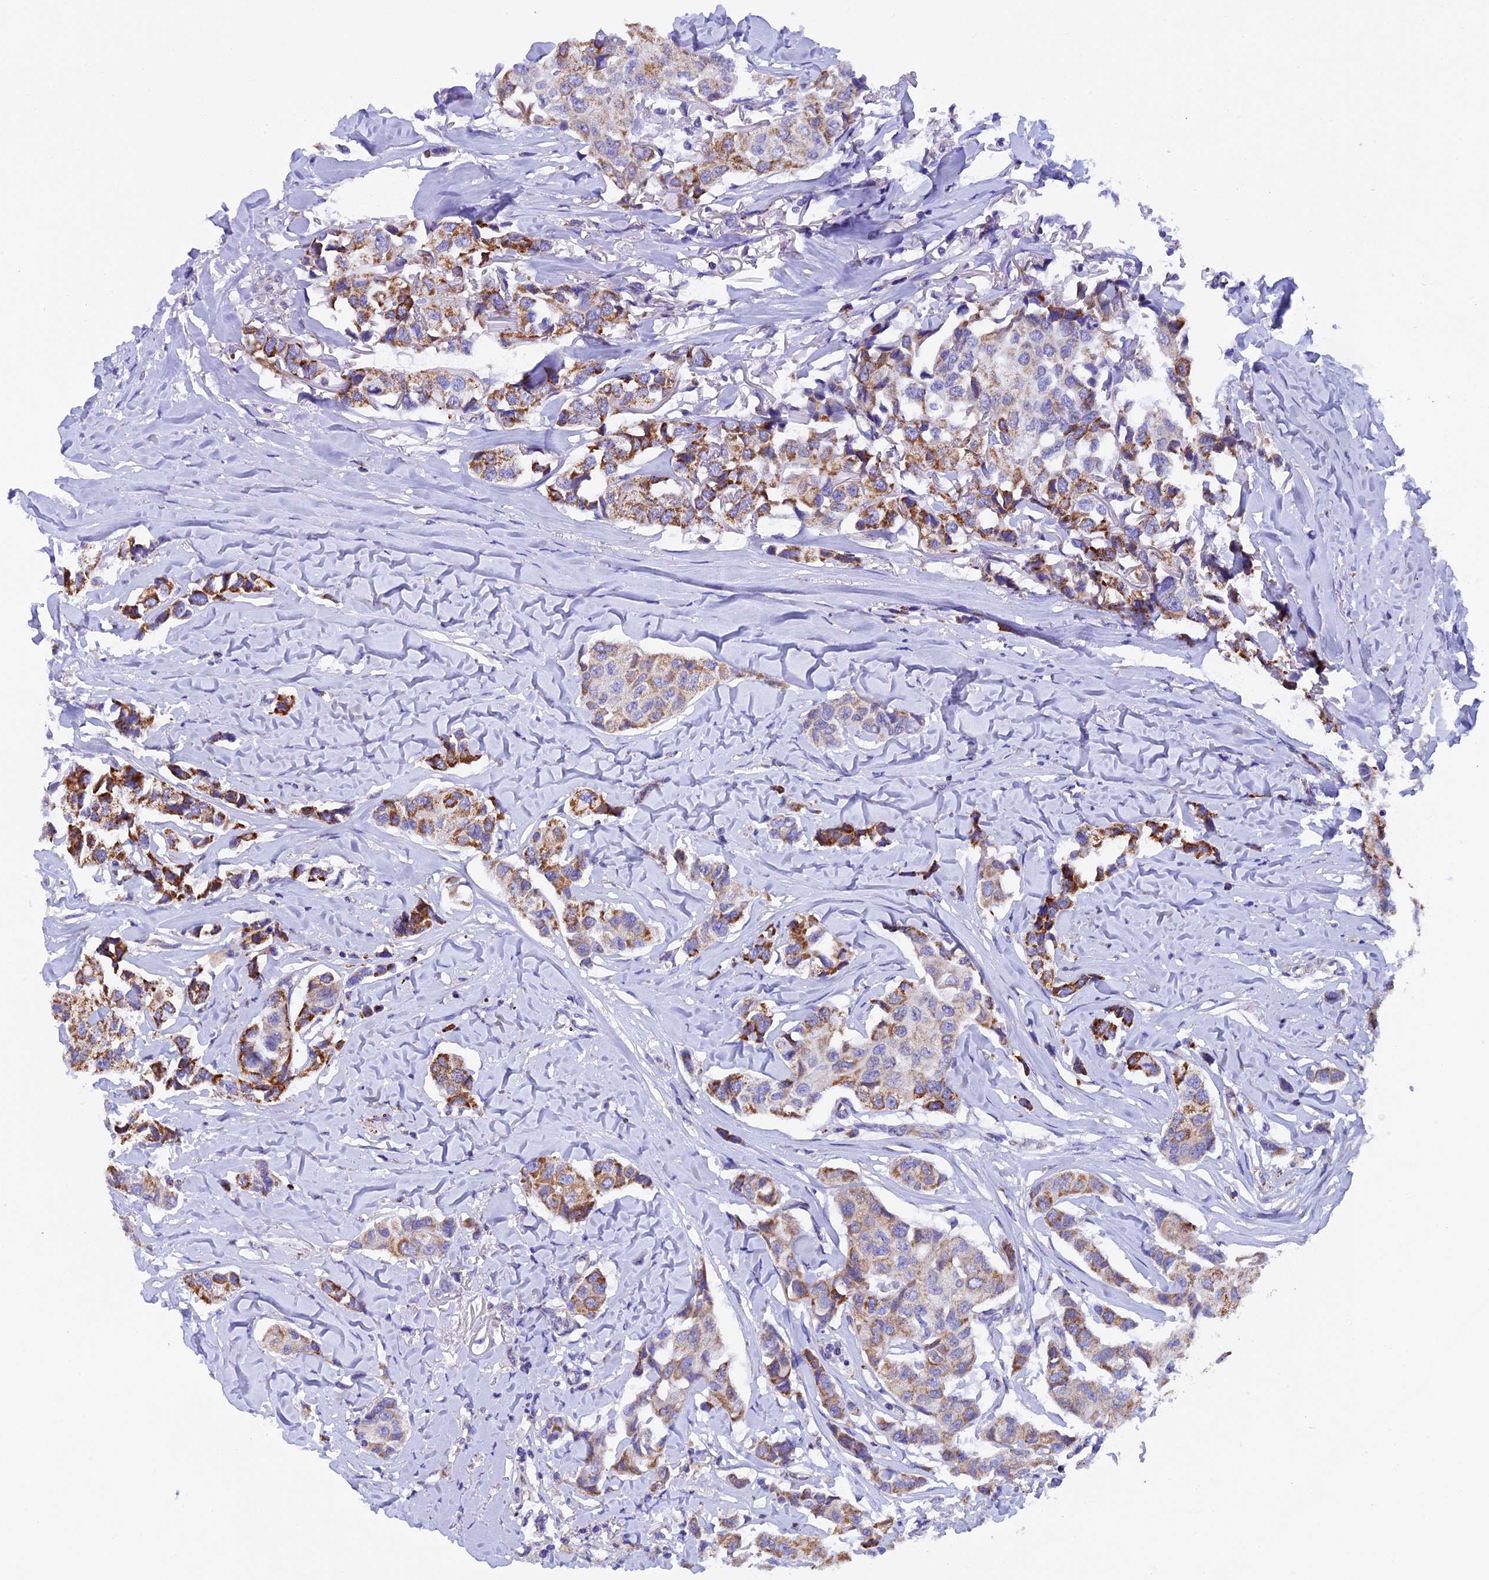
{"staining": {"intensity": "moderate", "quantity": "<25%", "location": "cytoplasmic/membranous"}, "tissue": "breast cancer", "cell_type": "Tumor cells", "image_type": "cancer", "snomed": [{"axis": "morphology", "description": "Duct carcinoma"}, {"axis": "topography", "description": "Breast"}], "caption": "DAB (3,3'-diaminobenzidine) immunohistochemical staining of human infiltrating ductal carcinoma (breast) exhibits moderate cytoplasmic/membranous protein staining in about <25% of tumor cells. Using DAB (3,3'-diaminobenzidine) (brown) and hematoxylin (blue) stains, captured at high magnification using brightfield microscopy.", "gene": "SLC8B1", "patient": {"sex": "female", "age": 80}}